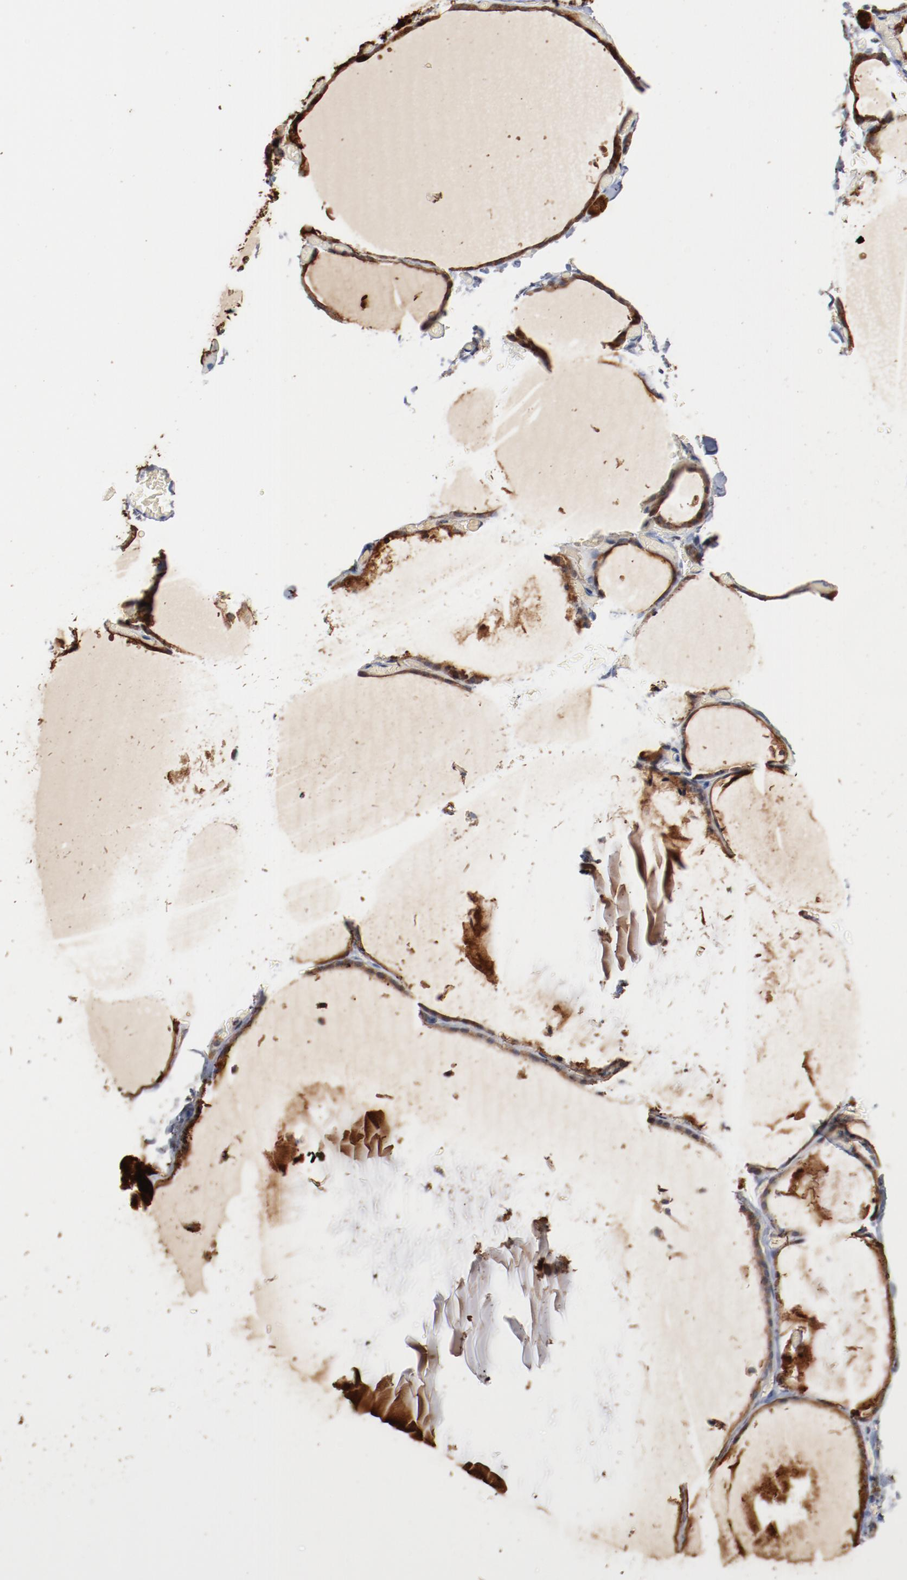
{"staining": {"intensity": "moderate", "quantity": ">75%", "location": "cytoplasmic/membranous"}, "tissue": "thyroid gland", "cell_type": "Glandular cells", "image_type": "normal", "snomed": [{"axis": "morphology", "description": "Normal tissue, NOS"}, {"axis": "topography", "description": "Thyroid gland"}], "caption": "Protein staining exhibits moderate cytoplasmic/membranous staining in approximately >75% of glandular cells in benign thyroid gland.", "gene": "ERICH1", "patient": {"sex": "female", "age": 22}}